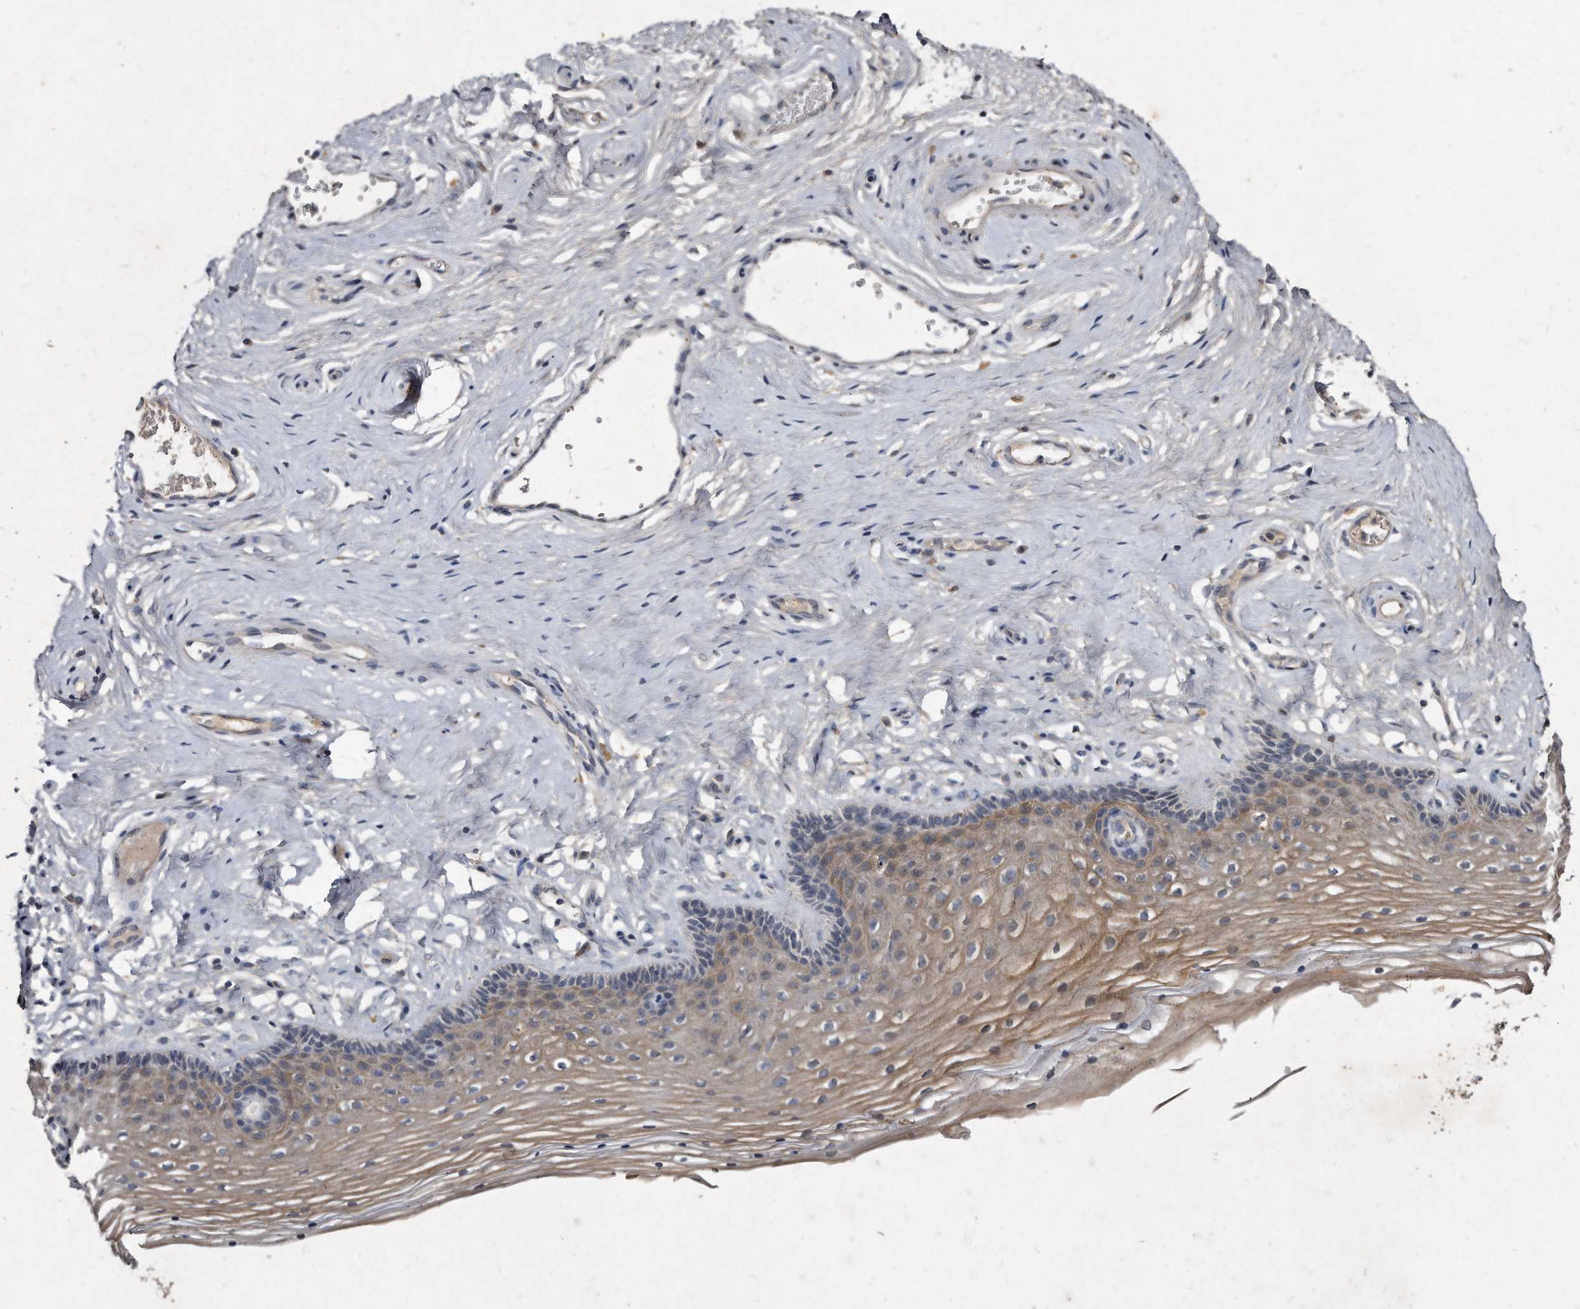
{"staining": {"intensity": "moderate", "quantity": "25%-75%", "location": "cytoplasmic/membranous"}, "tissue": "vagina", "cell_type": "Squamous epithelial cells", "image_type": "normal", "snomed": [{"axis": "morphology", "description": "Normal tissue, NOS"}, {"axis": "topography", "description": "Vagina"}], "caption": "Immunohistochemistry micrograph of unremarkable vagina stained for a protein (brown), which exhibits medium levels of moderate cytoplasmic/membranous staining in about 25%-75% of squamous epithelial cells.", "gene": "KLHDC3", "patient": {"sex": "female", "age": 46}}